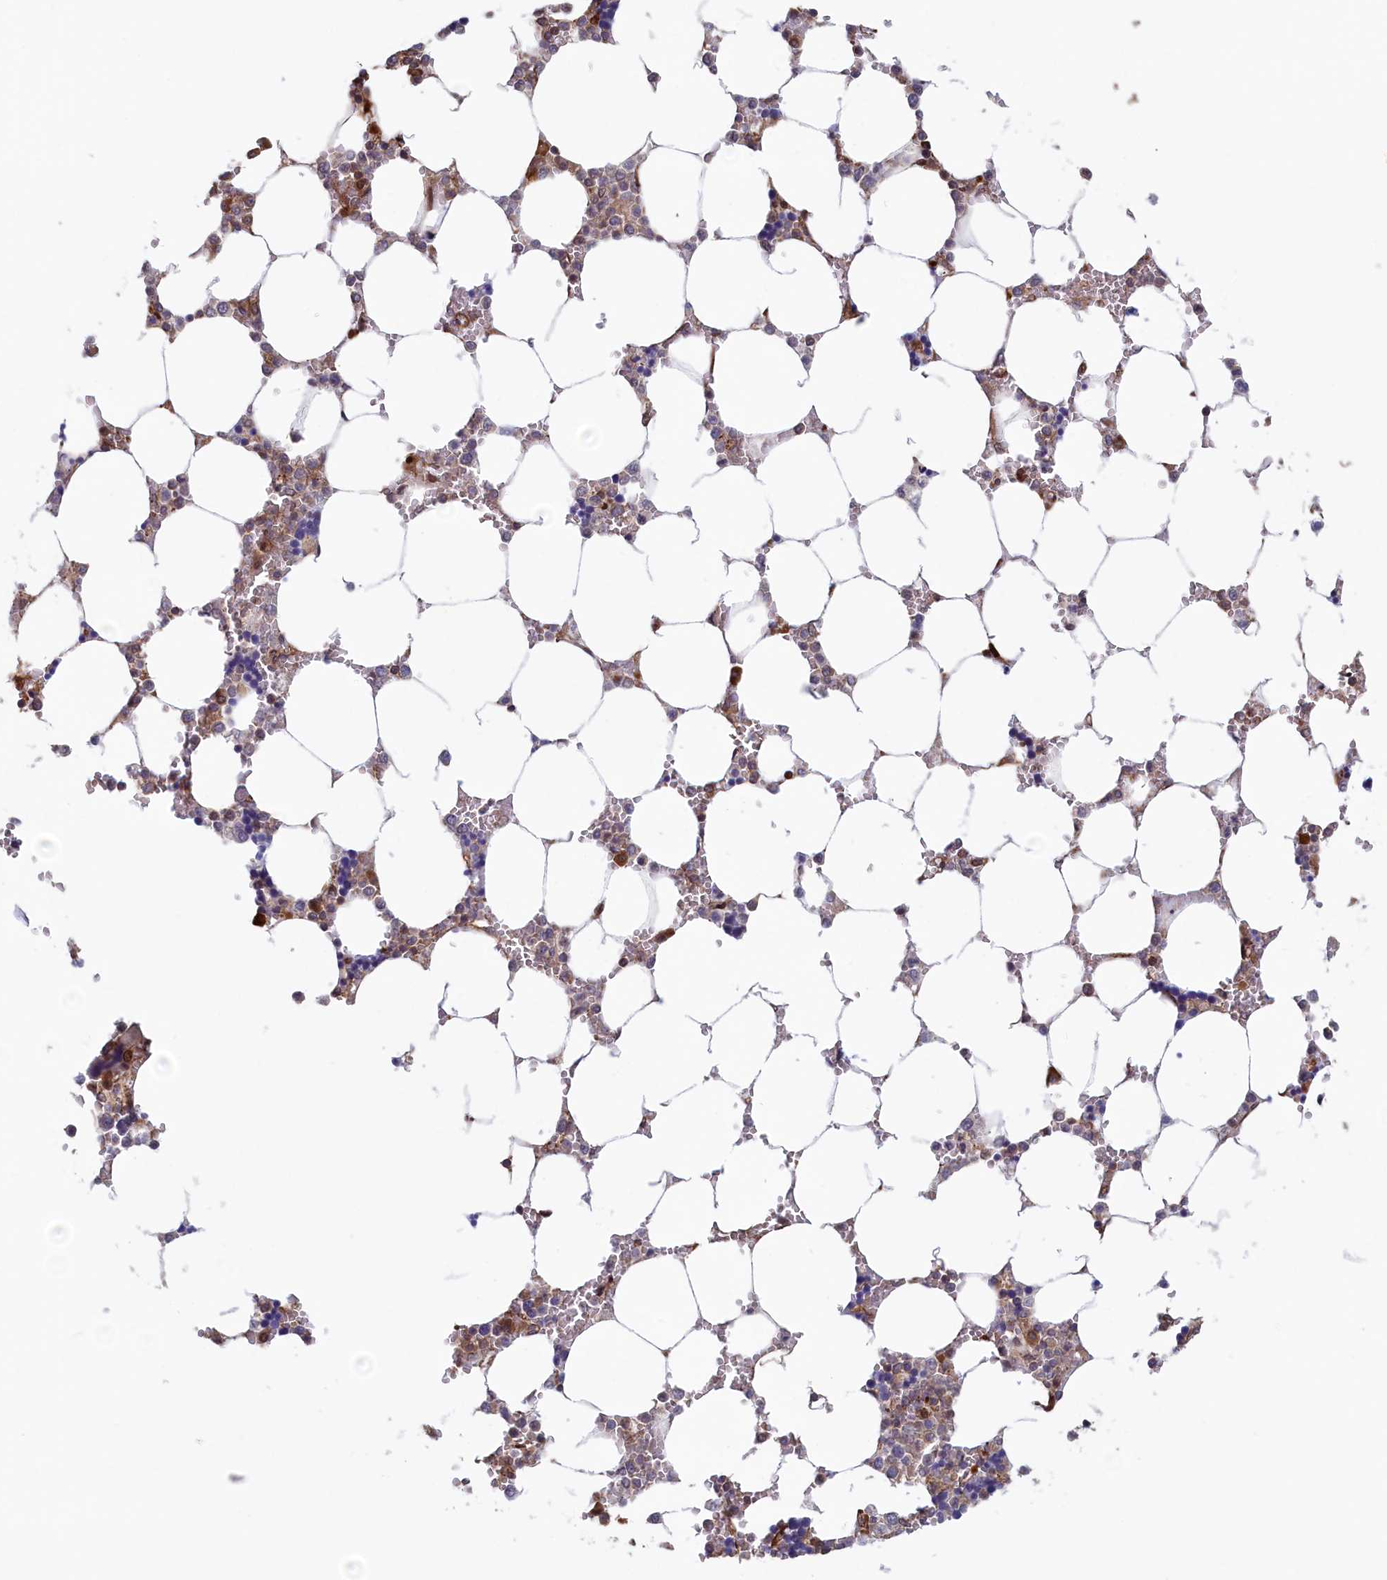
{"staining": {"intensity": "moderate", "quantity": "<25%", "location": "cytoplasmic/membranous"}, "tissue": "bone marrow", "cell_type": "Hematopoietic cells", "image_type": "normal", "snomed": [{"axis": "morphology", "description": "Normal tissue, NOS"}, {"axis": "topography", "description": "Bone marrow"}], "caption": "A photomicrograph of human bone marrow stained for a protein shows moderate cytoplasmic/membranous brown staining in hematopoietic cells.", "gene": "RILPL1", "patient": {"sex": "male", "age": 64}}